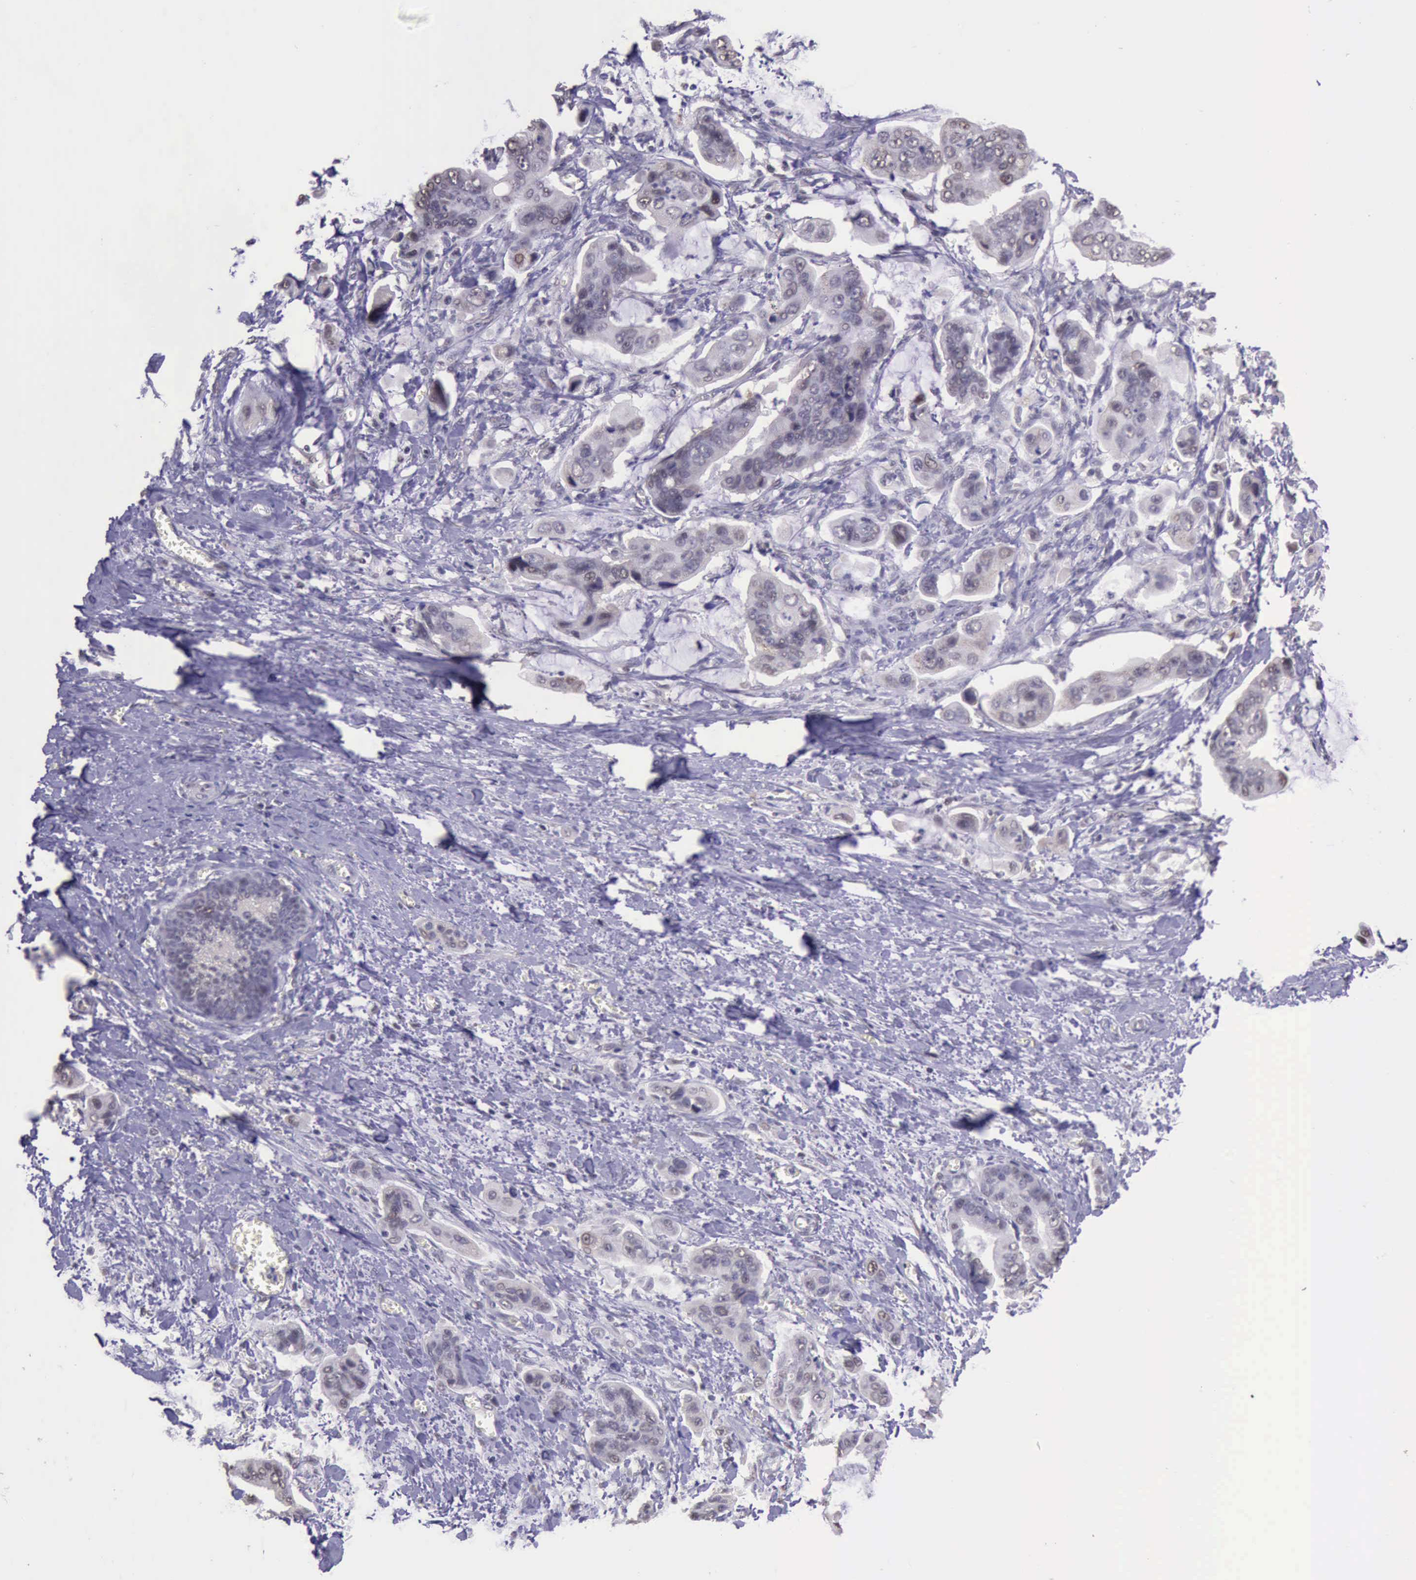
{"staining": {"intensity": "weak", "quantity": ">75%", "location": "nuclear"}, "tissue": "stomach cancer", "cell_type": "Tumor cells", "image_type": "cancer", "snomed": [{"axis": "morphology", "description": "Adenocarcinoma, NOS"}, {"axis": "topography", "description": "Stomach, upper"}], "caption": "Stomach cancer was stained to show a protein in brown. There is low levels of weak nuclear expression in approximately >75% of tumor cells.", "gene": "PRPF39", "patient": {"sex": "male", "age": 80}}